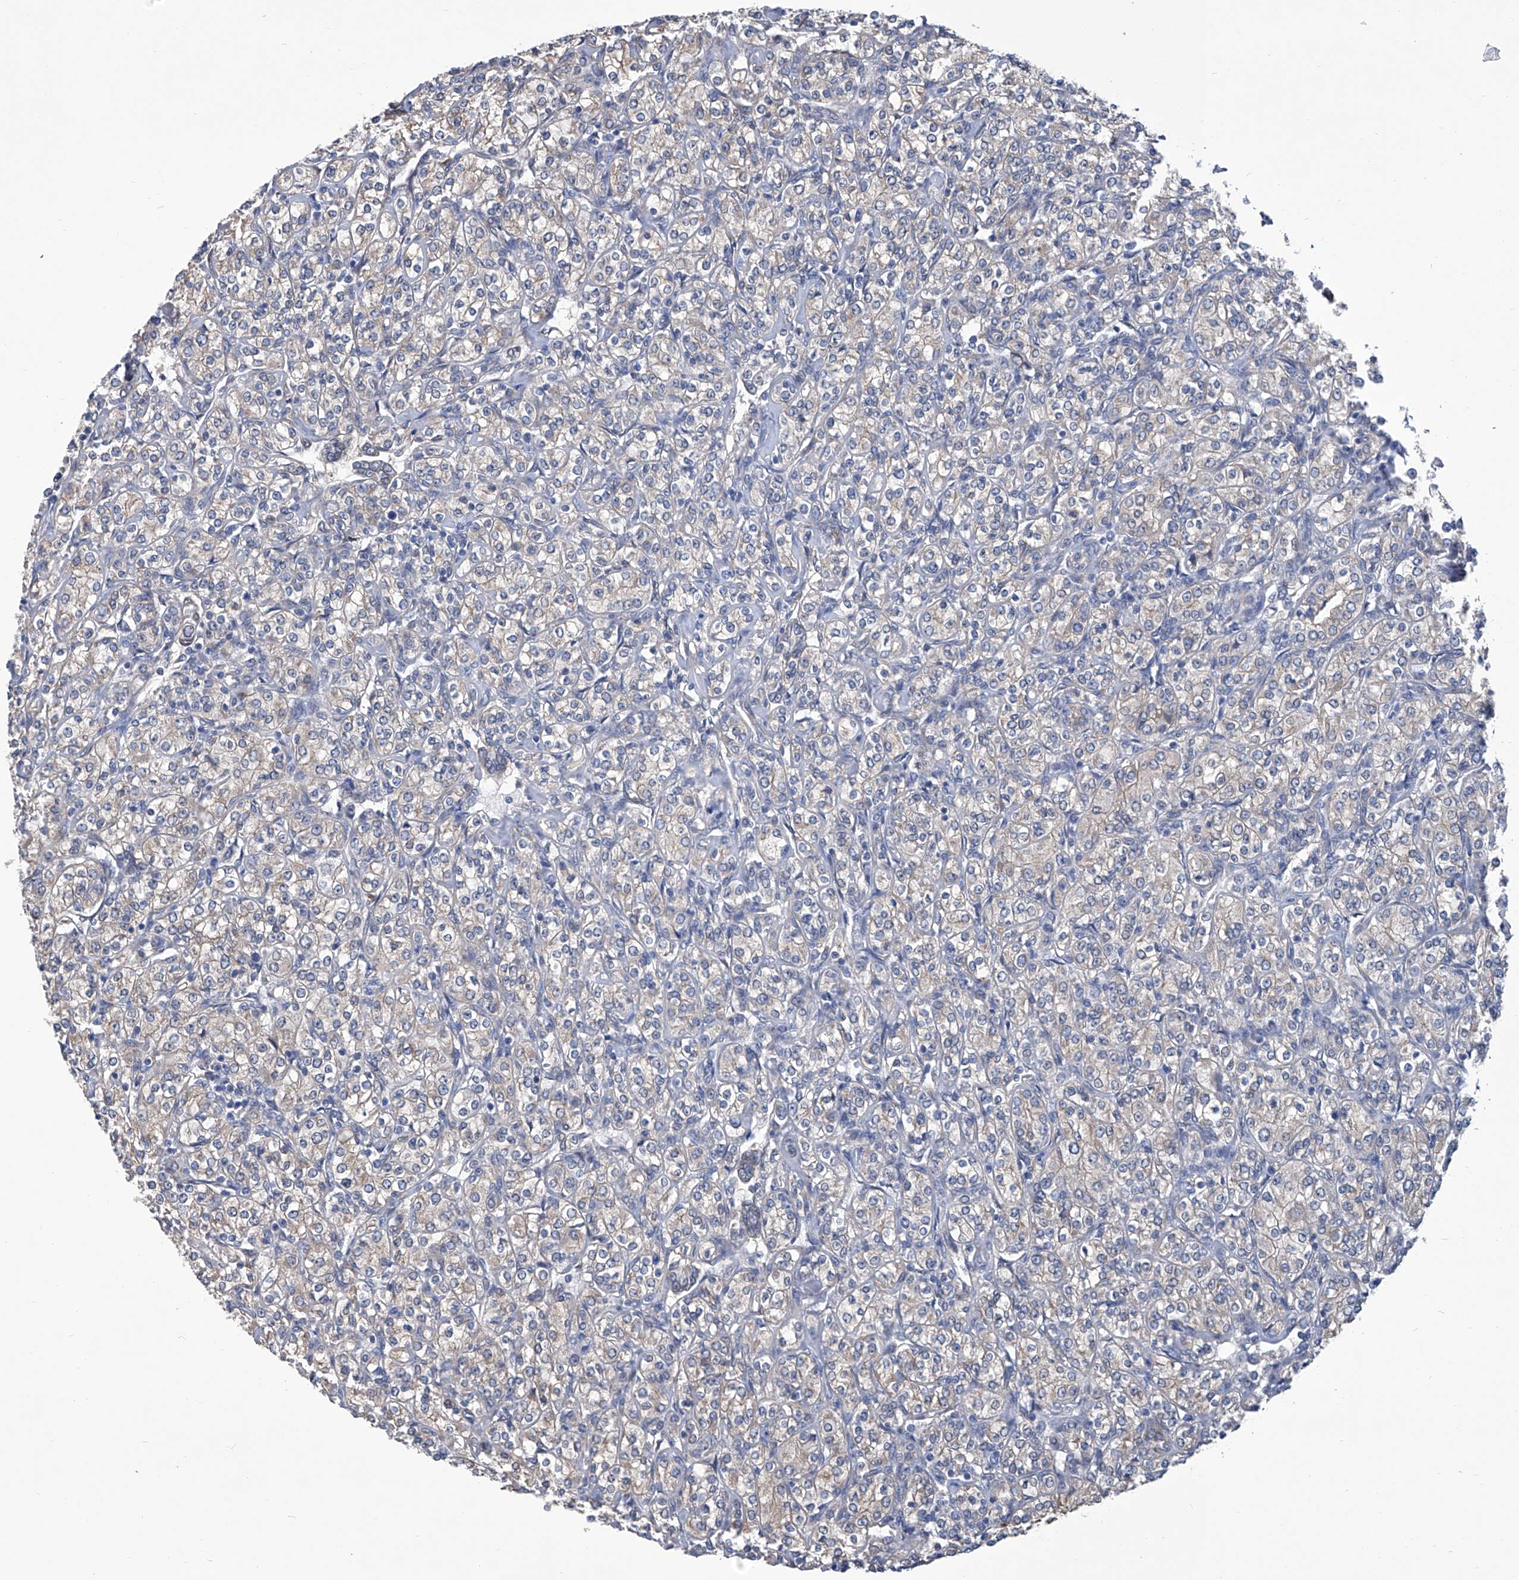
{"staining": {"intensity": "negative", "quantity": "none", "location": "none"}, "tissue": "renal cancer", "cell_type": "Tumor cells", "image_type": "cancer", "snomed": [{"axis": "morphology", "description": "Adenocarcinoma, NOS"}, {"axis": "topography", "description": "Kidney"}], "caption": "DAB (3,3'-diaminobenzidine) immunohistochemical staining of human renal cancer exhibits no significant positivity in tumor cells. (DAB immunohistochemistry (IHC) visualized using brightfield microscopy, high magnification).", "gene": "SMS", "patient": {"sex": "male", "age": 77}}